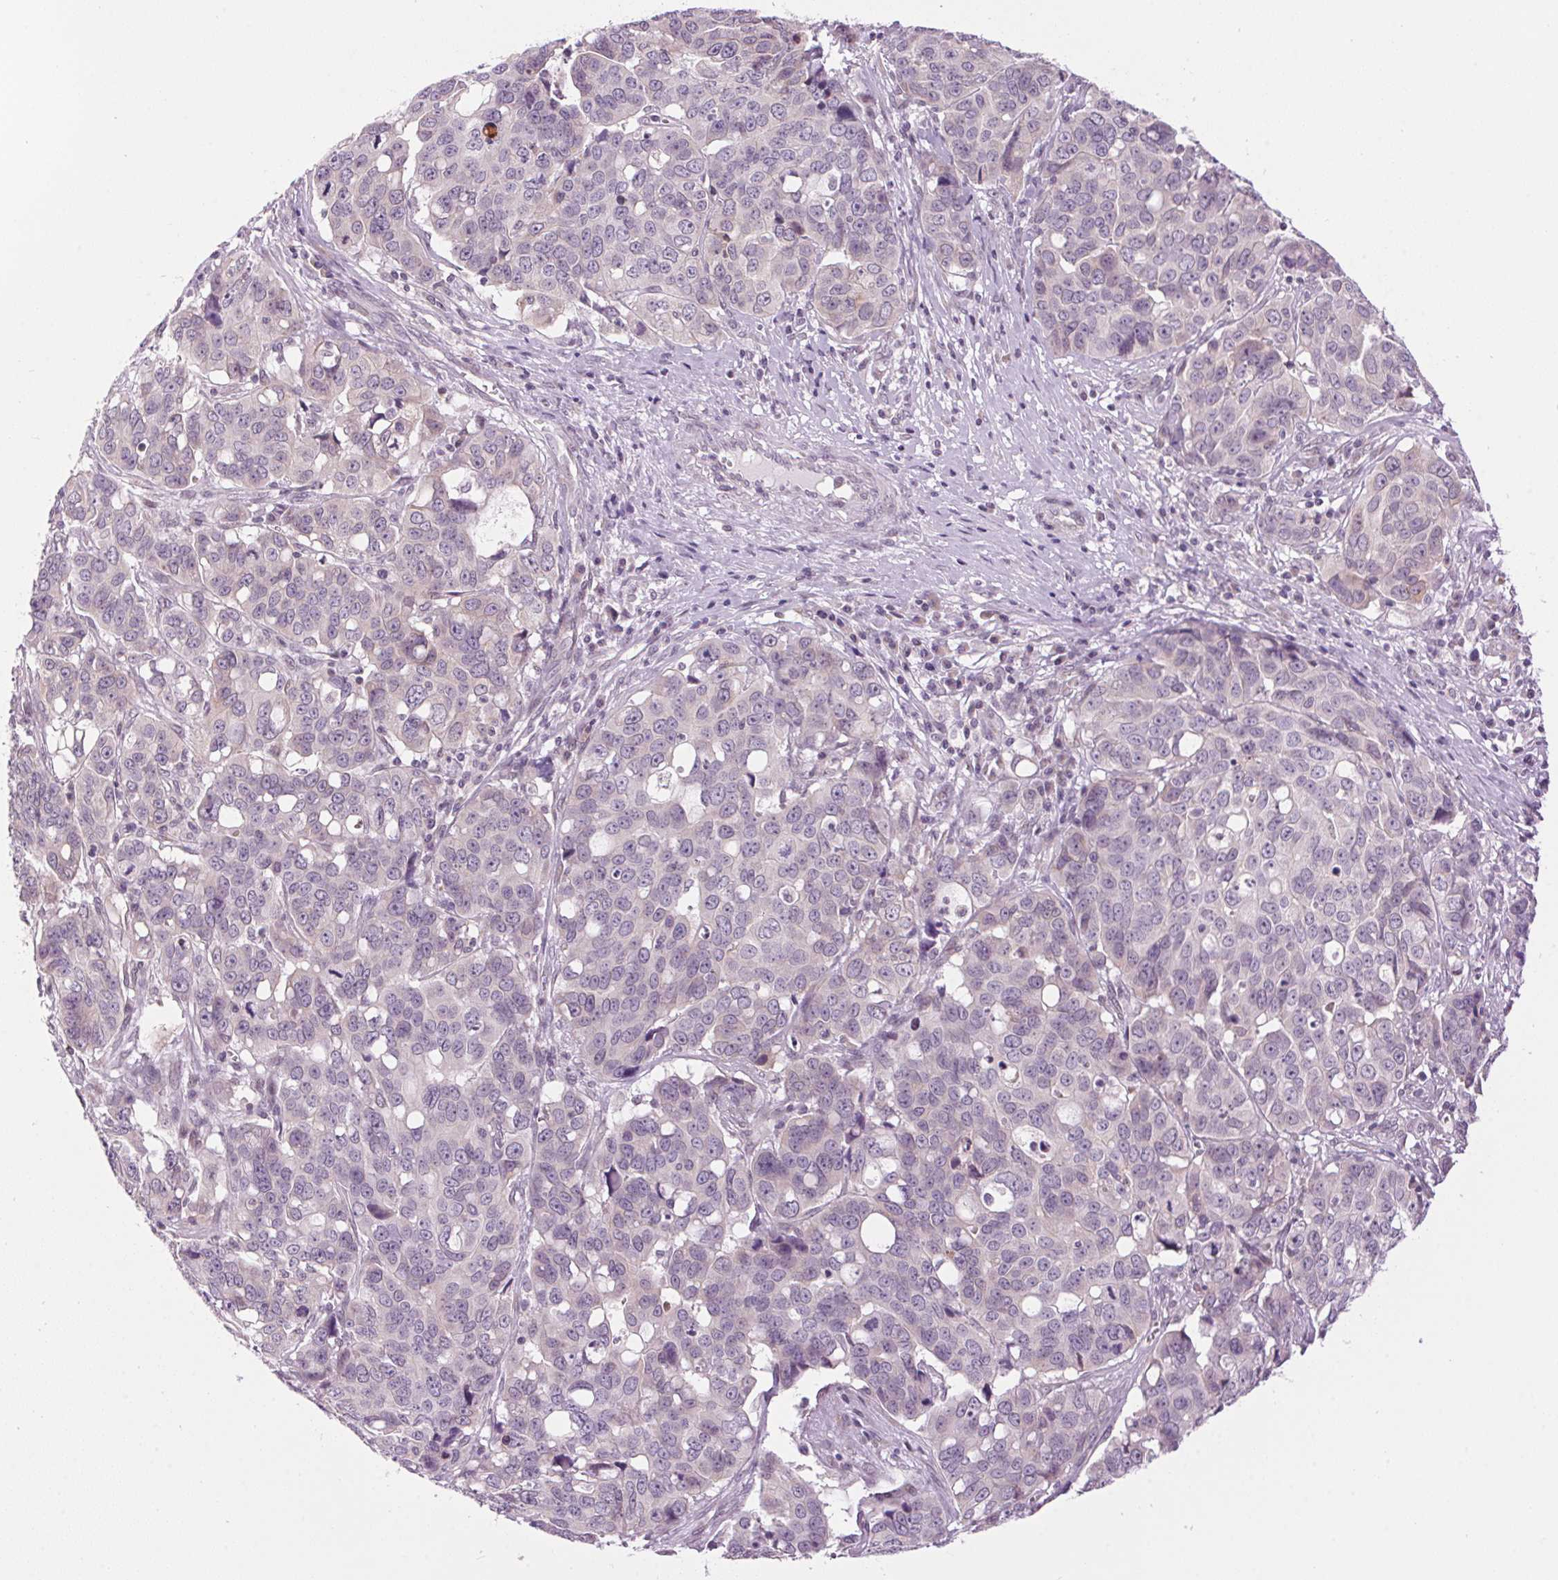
{"staining": {"intensity": "negative", "quantity": "none", "location": "none"}, "tissue": "ovarian cancer", "cell_type": "Tumor cells", "image_type": "cancer", "snomed": [{"axis": "morphology", "description": "Carcinoma, endometroid"}, {"axis": "topography", "description": "Ovary"}], "caption": "The IHC micrograph has no significant staining in tumor cells of ovarian cancer tissue. The staining is performed using DAB brown chromogen with nuclei counter-stained in using hematoxylin.", "gene": "SMIM13", "patient": {"sex": "female", "age": 78}}